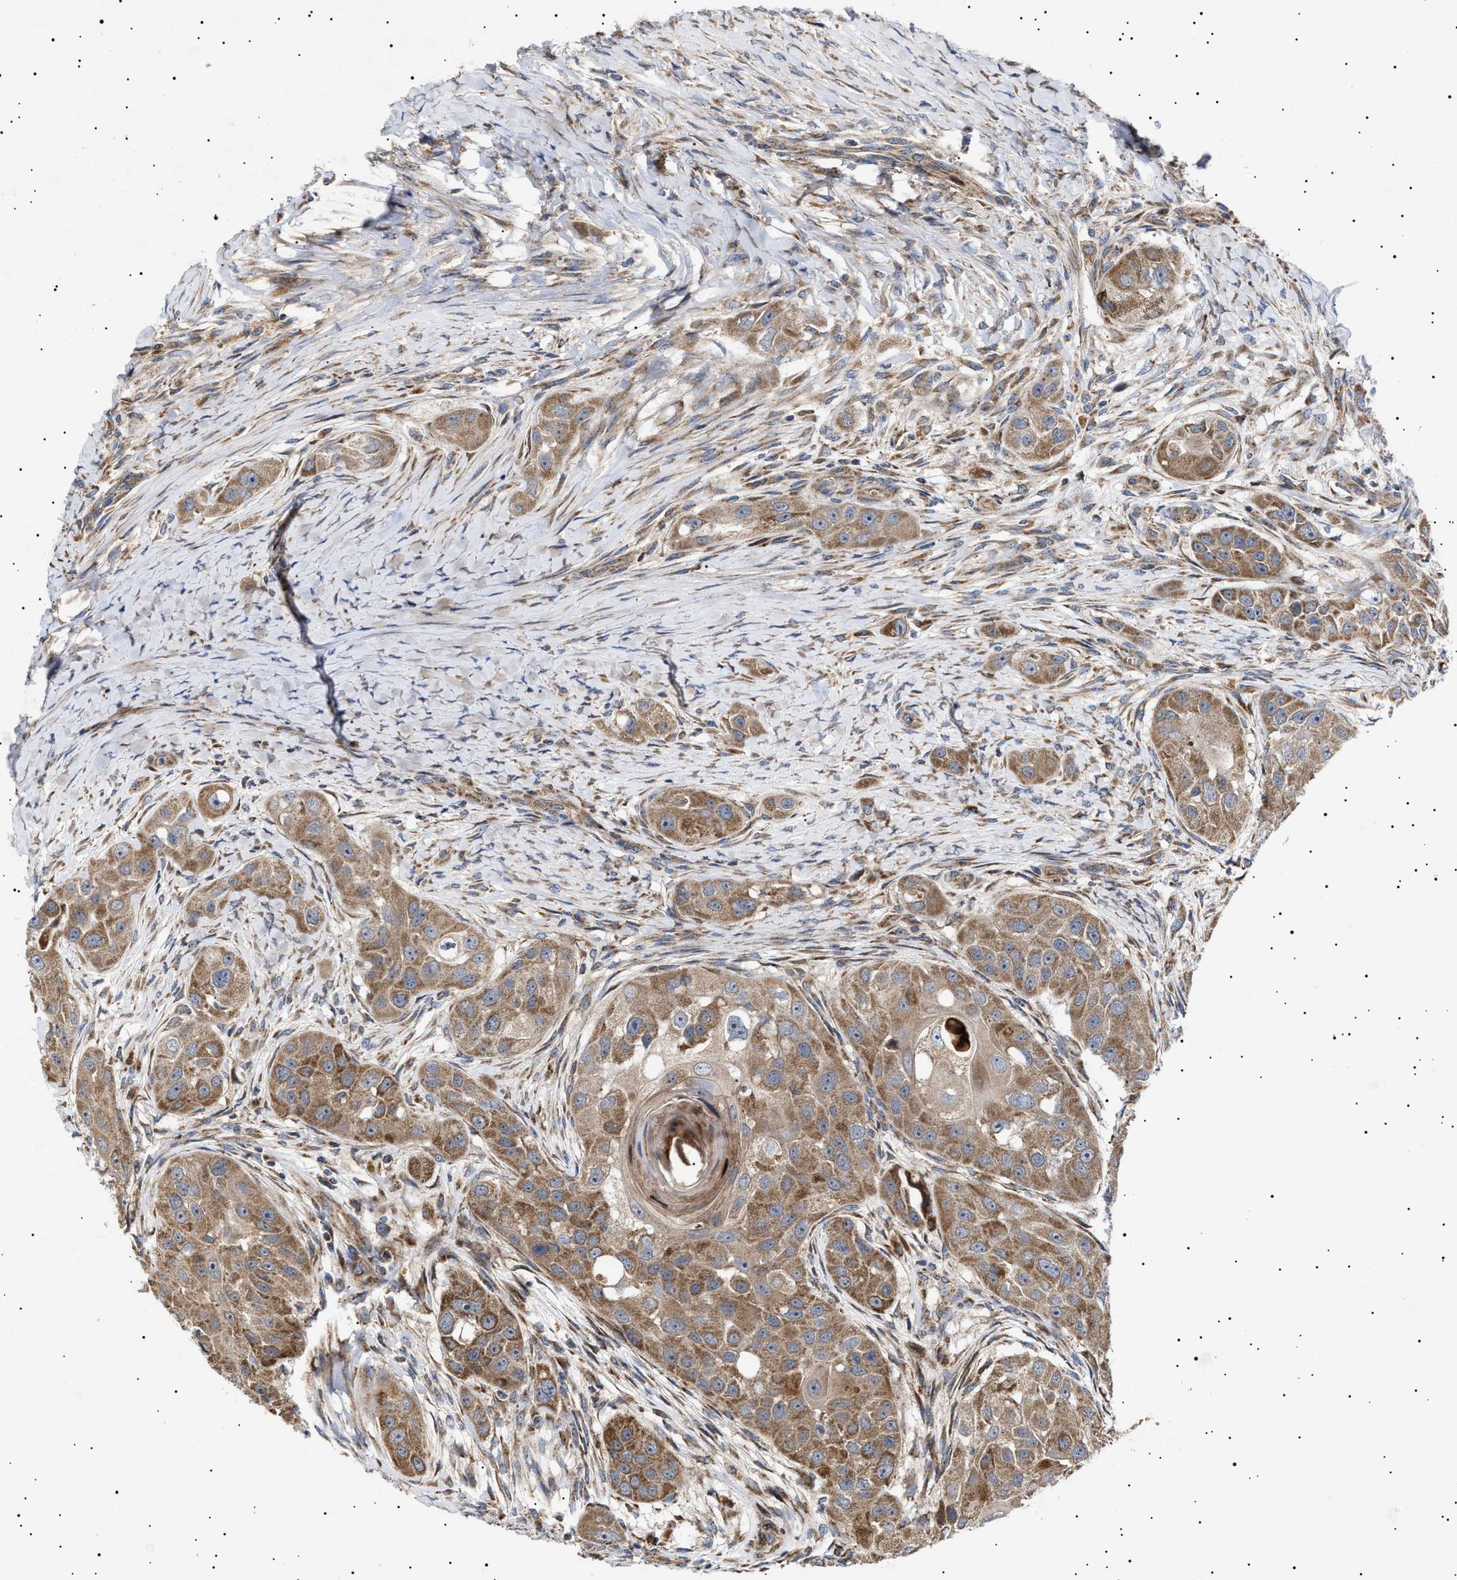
{"staining": {"intensity": "moderate", "quantity": ">75%", "location": "cytoplasmic/membranous"}, "tissue": "head and neck cancer", "cell_type": "Tumor cells", "image_type": "cancer", "snomed": [{"axis": "morphology", "description": "Normal tissue, NOS"}, {"axis": "morphology", "description": "Squamous cell carcinoma, NOS"}, {"axis": "topography", "description": "Skeletal muscle"}, {"axis": "topography", "description": "Head-Neck"}], "caption": "Tumor cells demonstrate moderate cytoplasmic/membranous staining in about >75% of cells in head and neck cancer.", "gene": "MRPL10", "patient": {"sex": "male", "age": 51}}